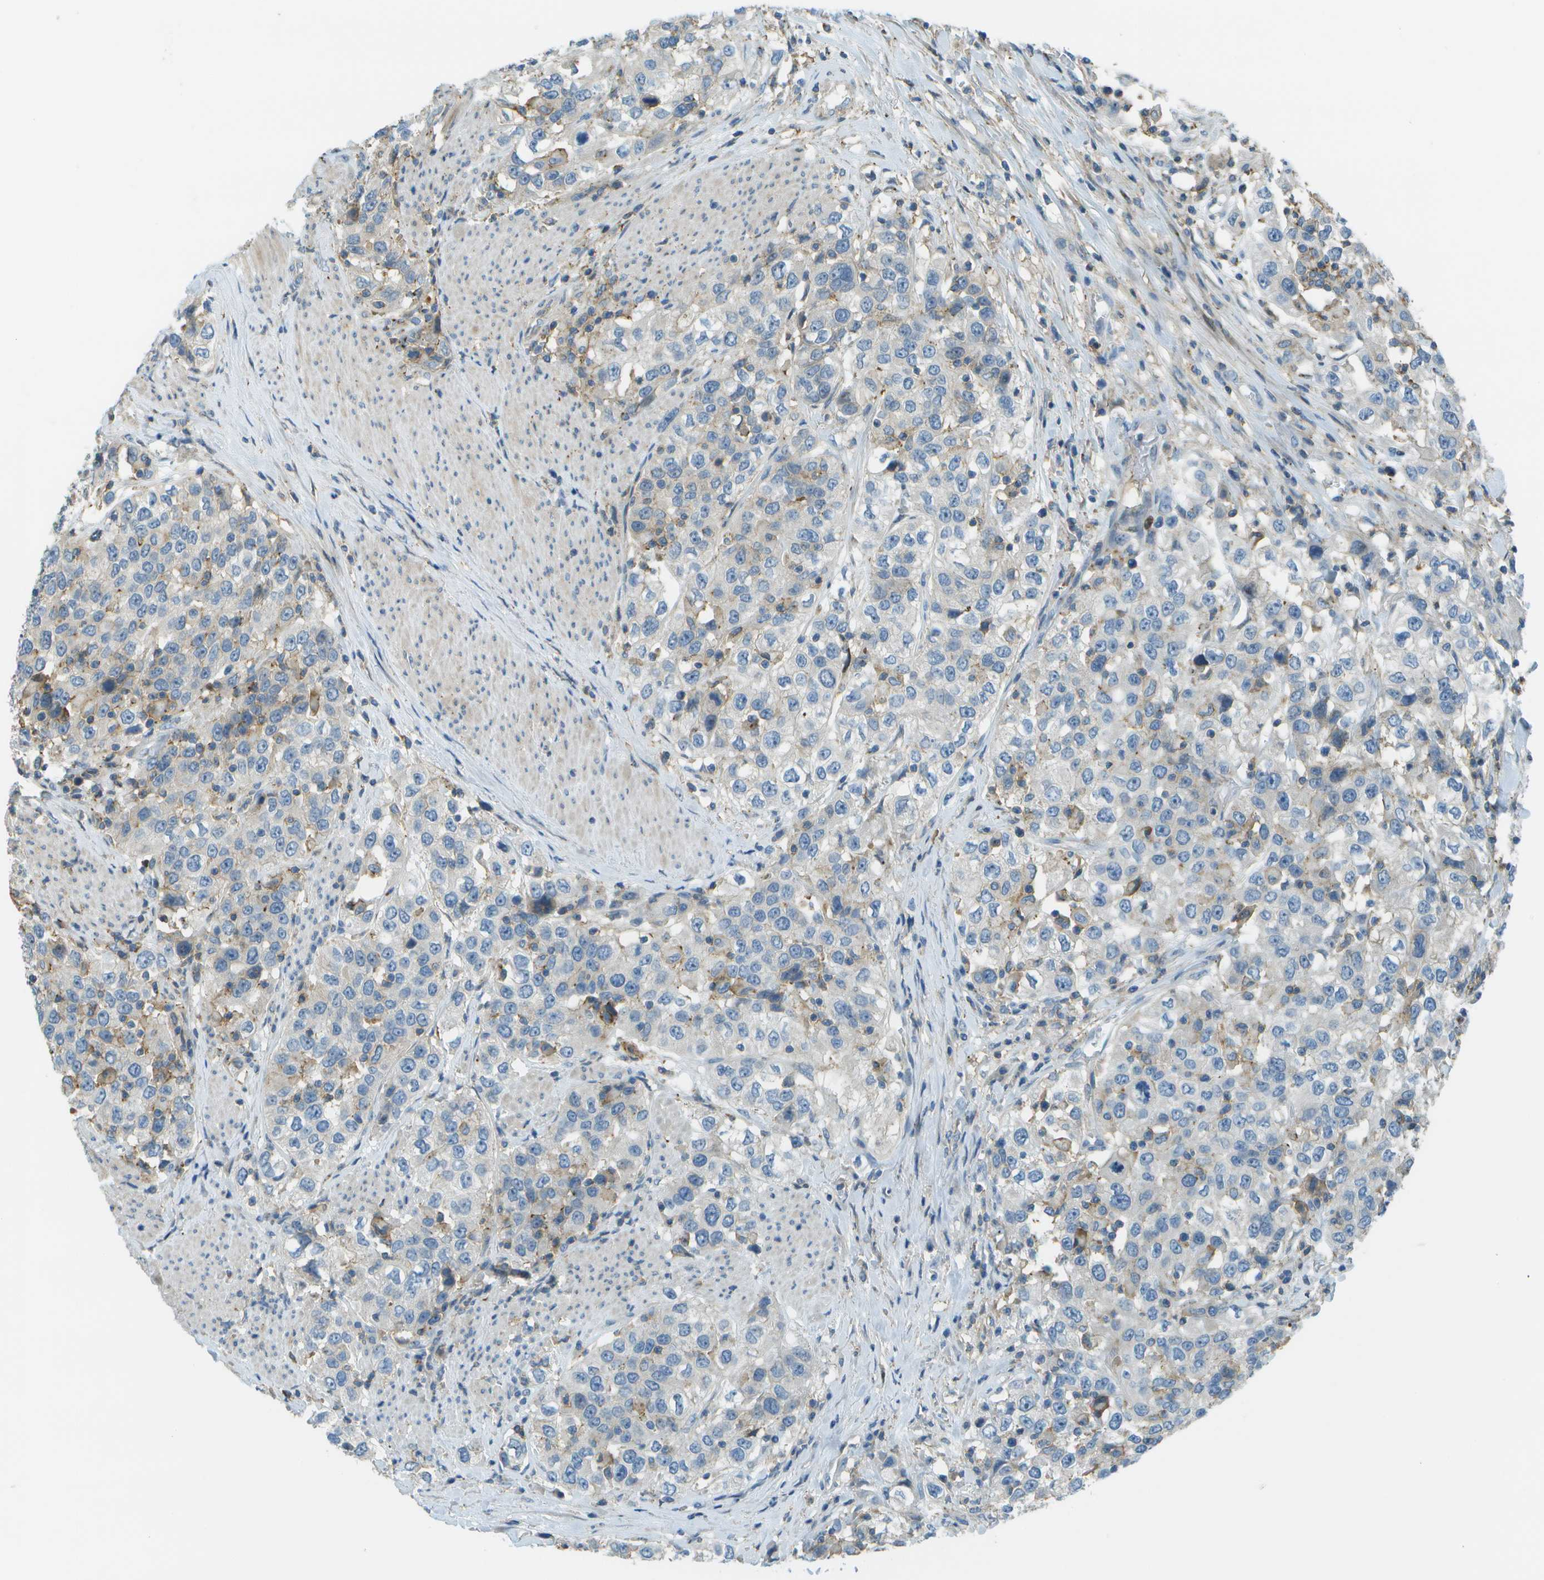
{"staining": {"intensity": "negative", "quantity": "none", "location": "none"}, "tissue": "urothelial cancer", "cell_type": "Tumor cells", "image_type": "cancer", "snomed": [{"axis": "morphology", "description": "Urothelial carcinoma, High grade"}, {"axis": "topography", "description": "Urinary bladder"}], "caption": "Tumor cells are negative for brown protein staining in urothelial carcinoma (high-grade).", "gene": "LRRC66", "patient": {"sex": "female", "age": 80}}